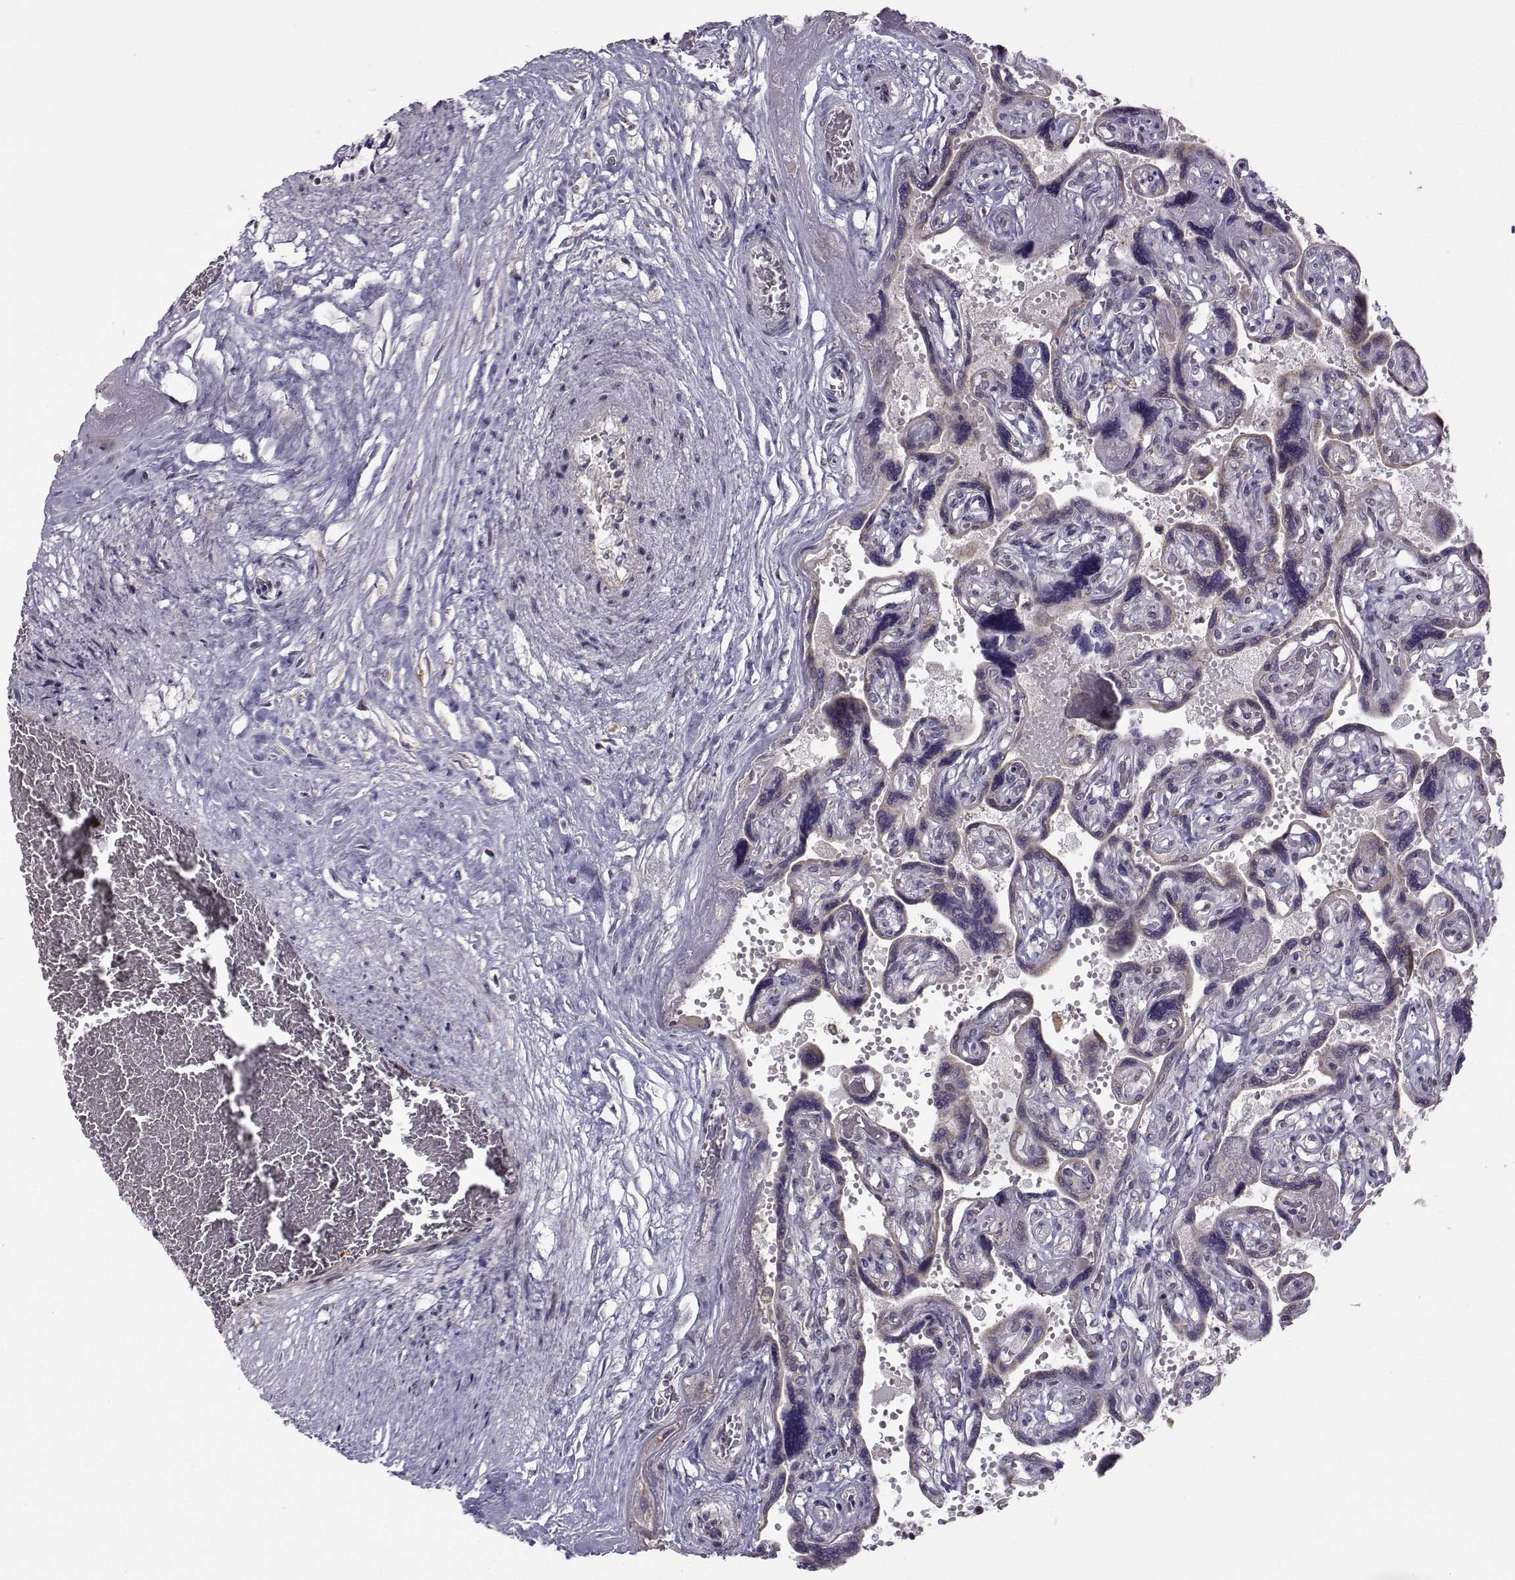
{"staining": {"intensity": "weak", "quantity": ">75%", "location": "cytoplasmic/membranous,nuclear"}, "tissue": "placenta", "cell_type": "Decidual cells", "image_type": "normal", "snomed": [{"axis": "morphology", "description": "Normal tissue, NOS"}, {"axis": "topography", "description": "Placenta"}], "caption": "Immunohistochemistry (IHC) staining of normal placenta, which reveals low levels of weak cytoplasmic/membranous,nuclear staining in about >75% of decidual cells indicating weak cytoplasmic/membranous,nuclear protein staining. The staining was performed using DAB (3,3'-diaminobenzidine) (brown) for protein detection and nuclei were counterstained in hematoxylin (blue).", "gene": "NECAB3", "patient": {"sex": "female", "age": 32}}